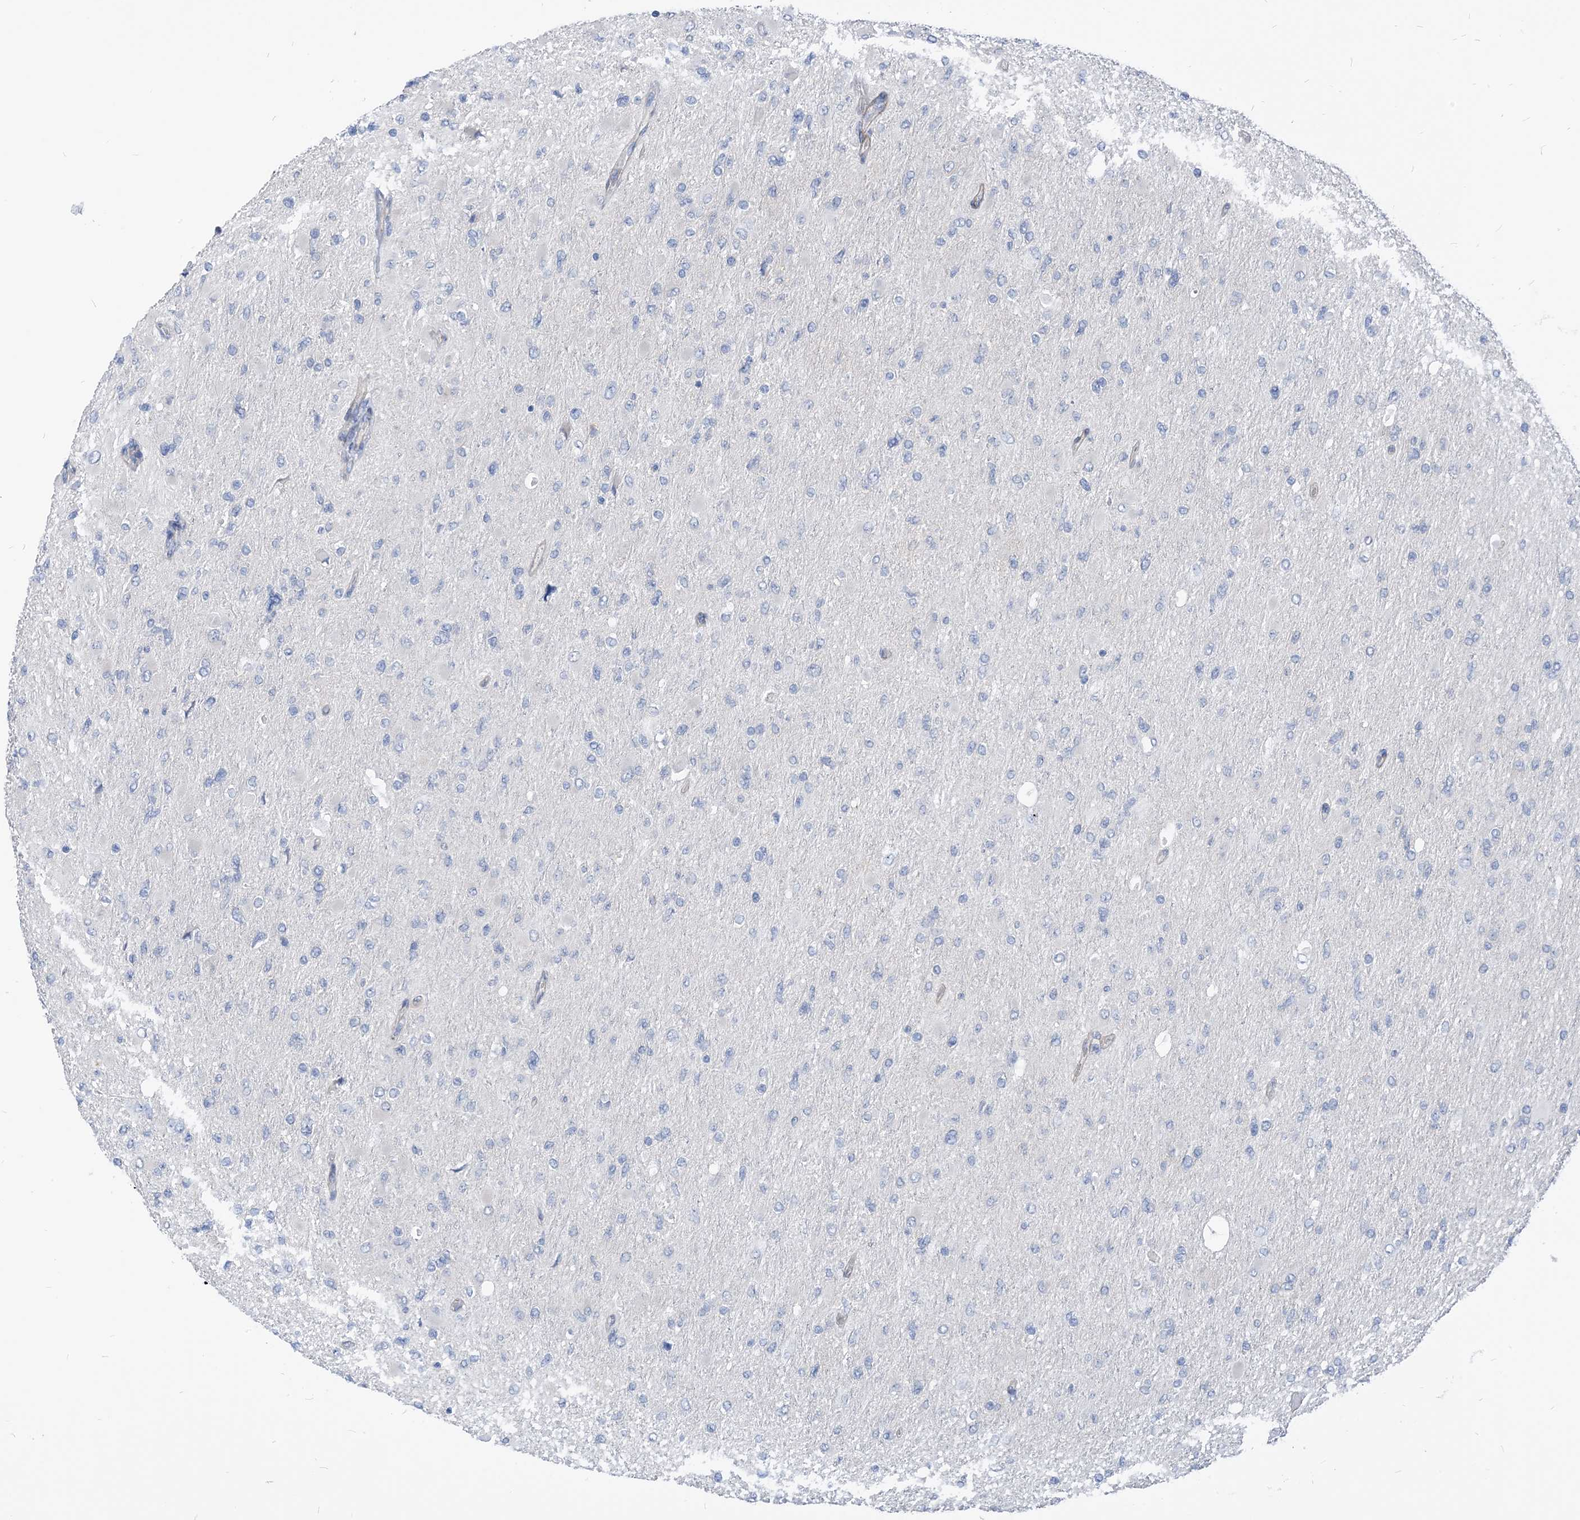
{"staining": {"intensity": "negative", "quantity": "none", "location": "none"}, "tissue": "glioma", "cell_type": "Tumor cells", "image_type": "cancer", "snomed": [{"axis": "morphology", "description": "Glioma, malignant, High grade"}, {"axis": "topography", "description": "Cerebral cortex"}], "caption": "An IHC image of malignant high-grade glioma is shown. There is no staining in tumor cells of malignant high-grade glioma.", "gene": "PLEKHA3", "patient": {"sex": "female", "age": 36}}